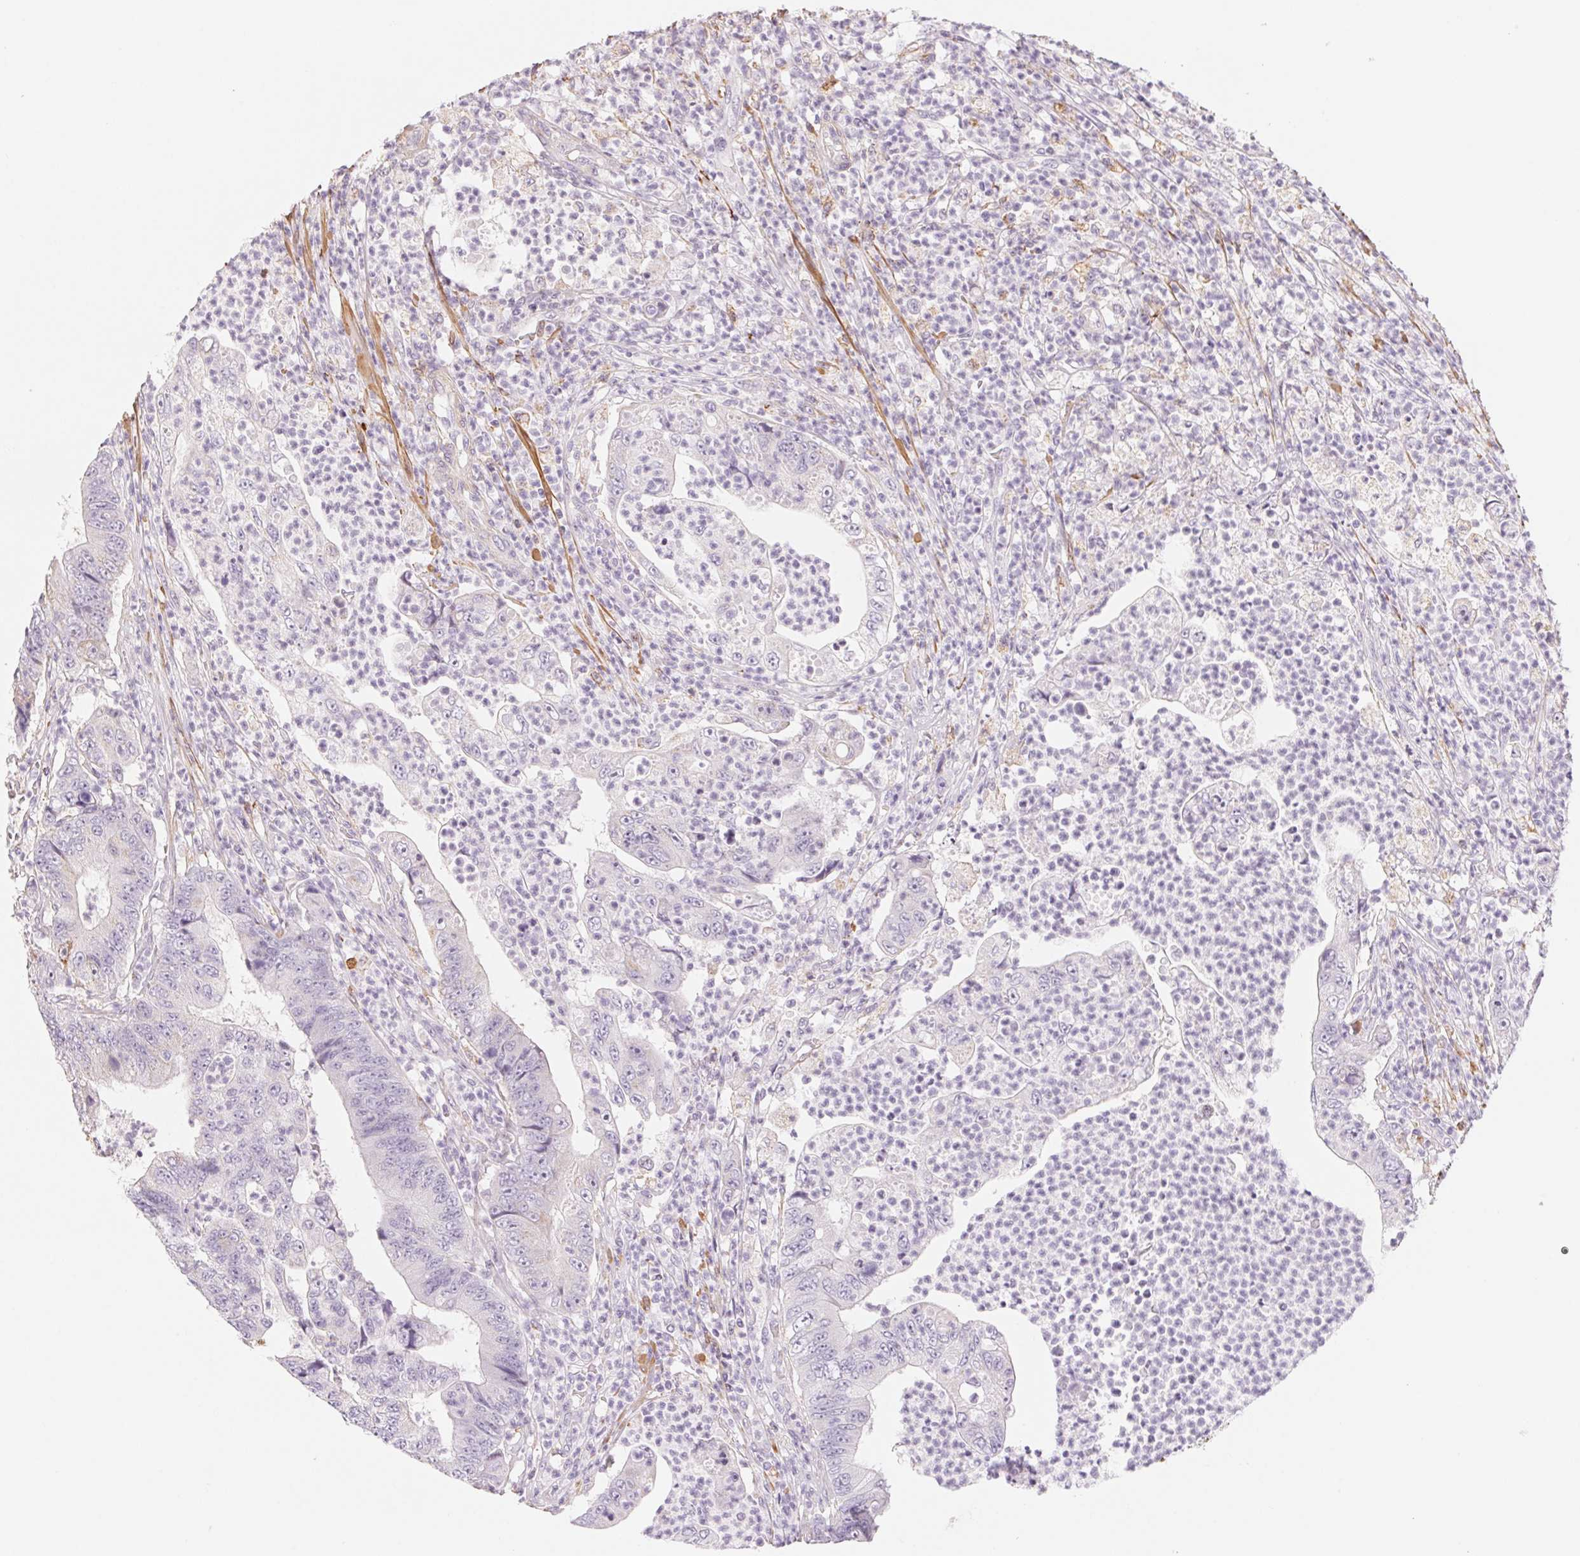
{"staining": {"intensity": "negative", "quantity": "none", "location": "none"}, "tissue": "colorectal cancer", "cell_type": "Tumor cells", "image_type": "cancer", "snomed": [{"axis": "morphology", "description": "Adenocarcinoma, NOS"}, {"axis": "topography", "description": "Colon"}], "caption": "The micrograph exhibits no significant expression in tumor cells of colorectal cancer.", "gene": "PRPH", "patient": {"sex": "female", "age": 48}}